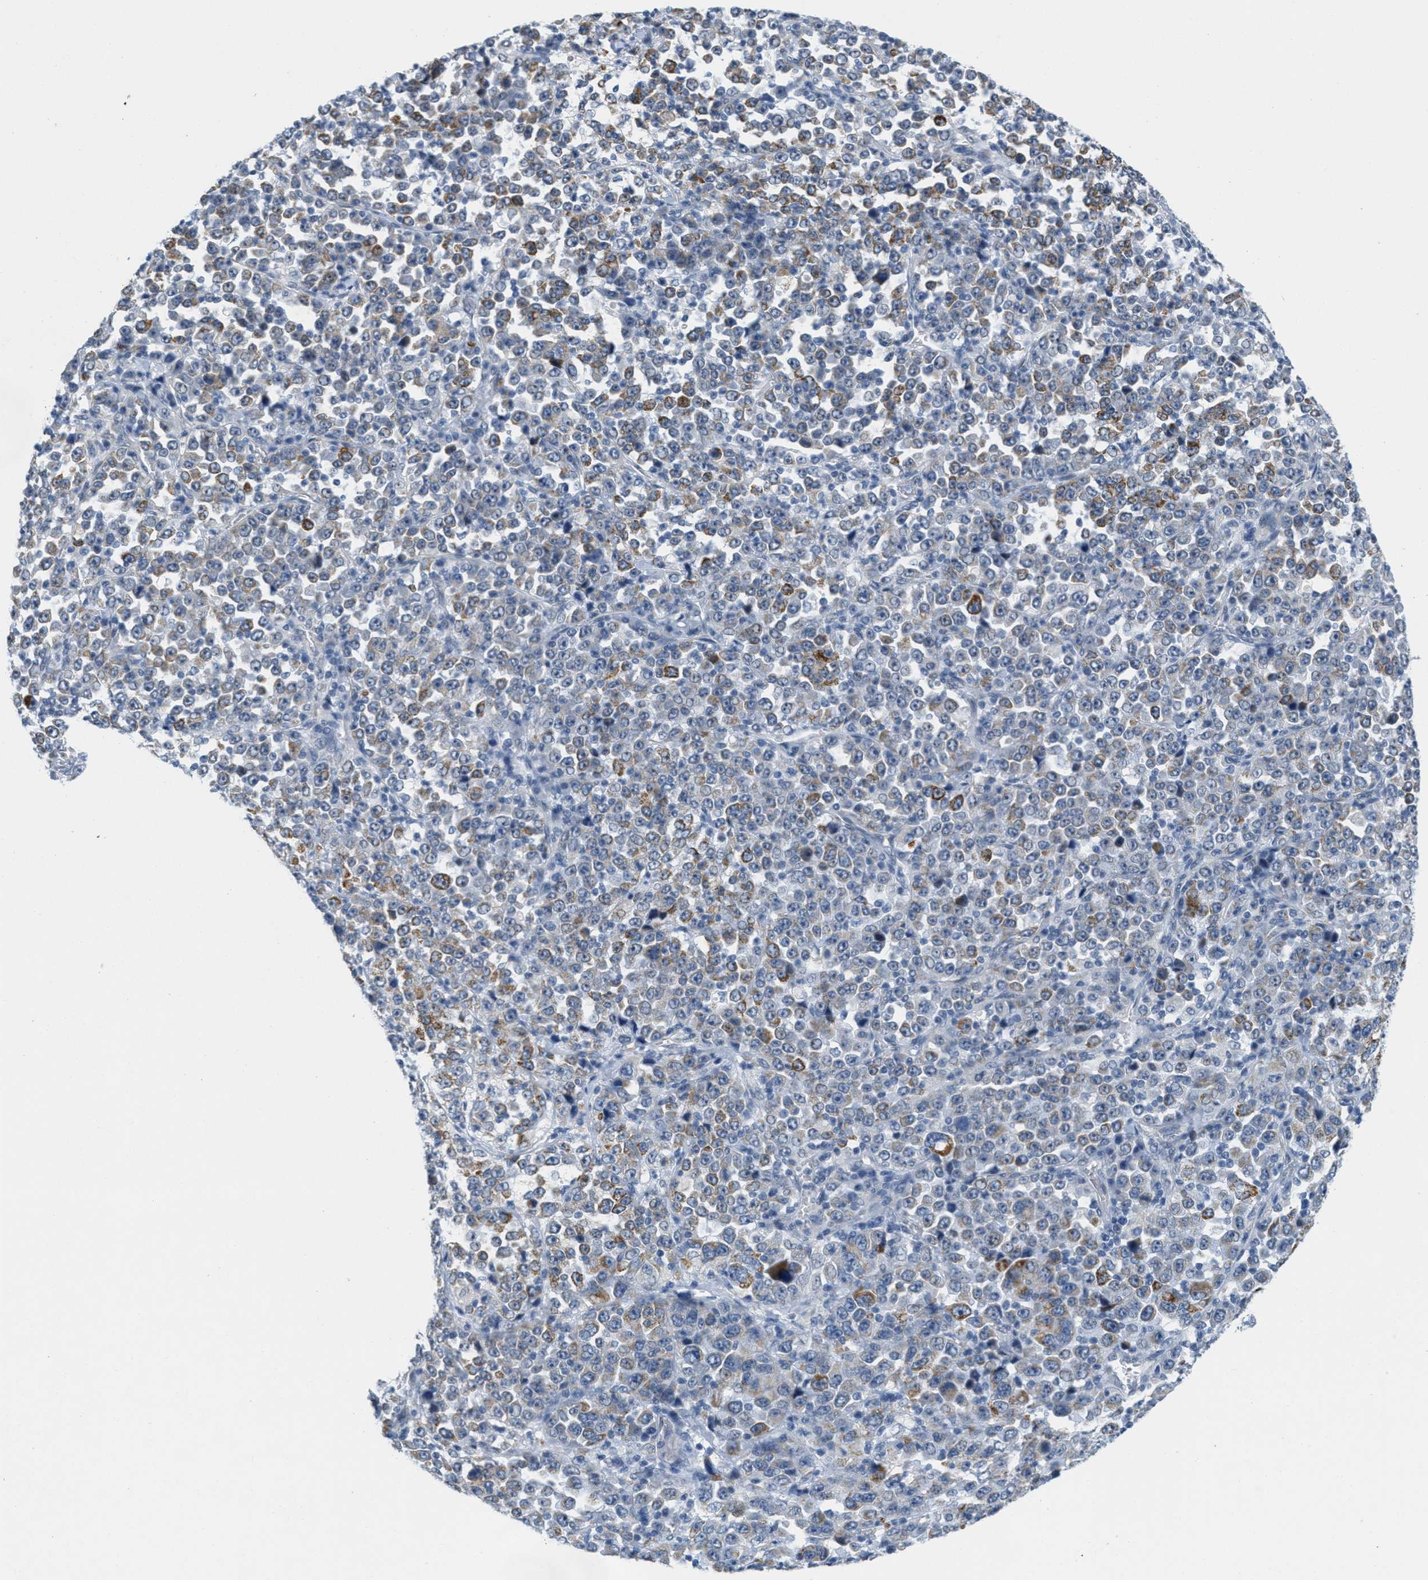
{"staining": {"intensity": "moderate", "quantity": "25%-75%", "location": "cytoplasmic/membranous"}, "tissue": "stomach cancer", "cell_type": "Tumor cells", "image_type": "cancer", "snomed": [{"axis": "morphology", "description": "Normal tissue, NOS"}, {"axis": "morphology", "description": "Adenocarcinoma, NOS"}, {"axis": "topography", "description": "Stomach, upper"}, {"axis": "topography", "description": "Stomach"}], "caption": "The photomicrograph demonstrates staining of stomach cancer, revealing moderate cytoplasmic/membranous protein expression (brown color) within tumor cells.", "gene": "HS3ST2", "patient": {"sex": "male", "age": 59}}